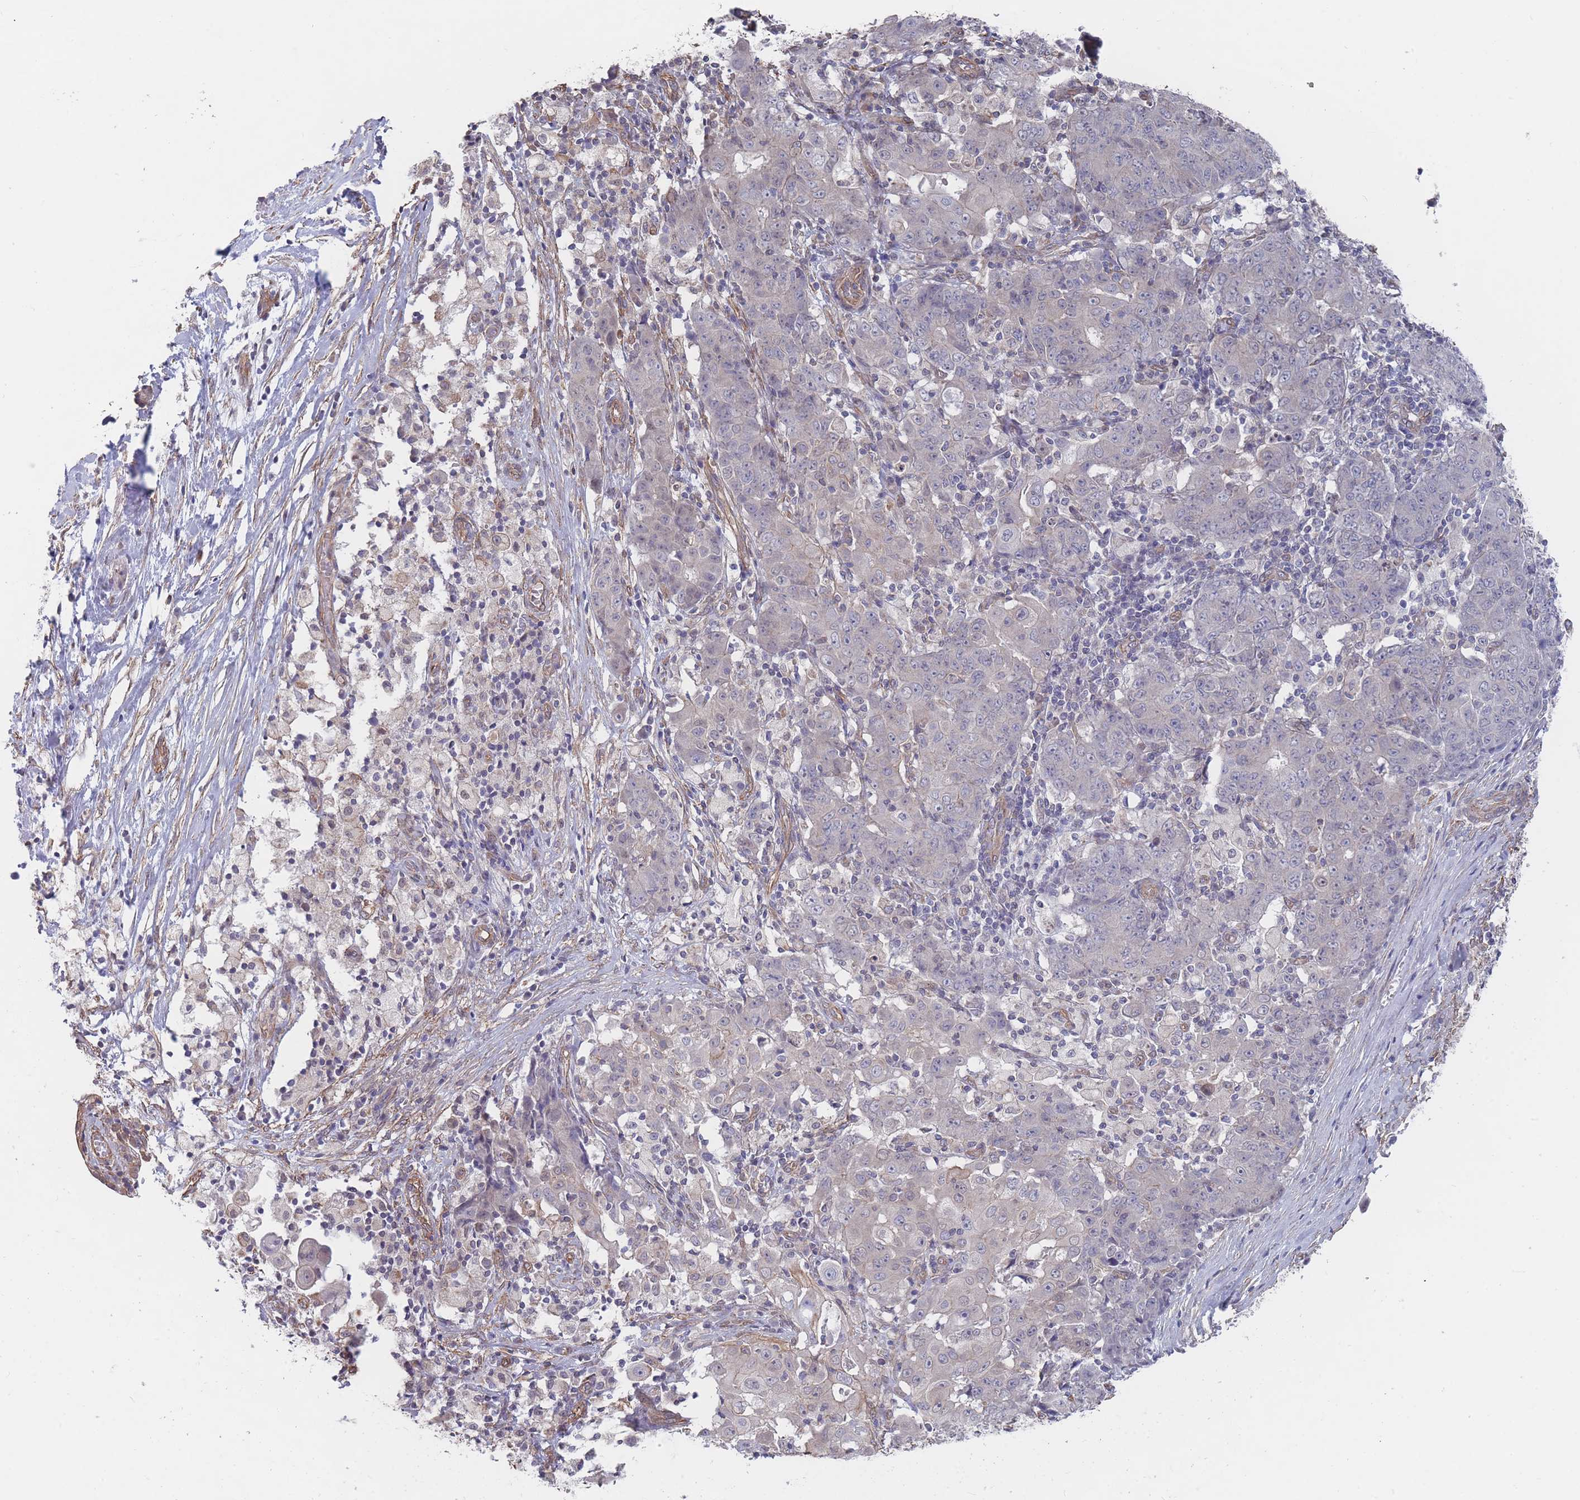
{"staining": {"intensity": "negative", "quantity": "none", "location": "none"}, "tissue": "ovarian cancer", "cell_type": "Tumor cells", "image_type": "cancer", "snomed": [{"axis": "morphology", "description": "Carcinoma, endometroid"}, {"axis": "topography", "description": "Ovary"}], "caption": "Endometroid carcinoma (ovarian) was stained to show a protein in brown. There is no significant staining in tumor cells.", "gene": "SLC1A6", "patient": {"sex": "female", "age": 42}}